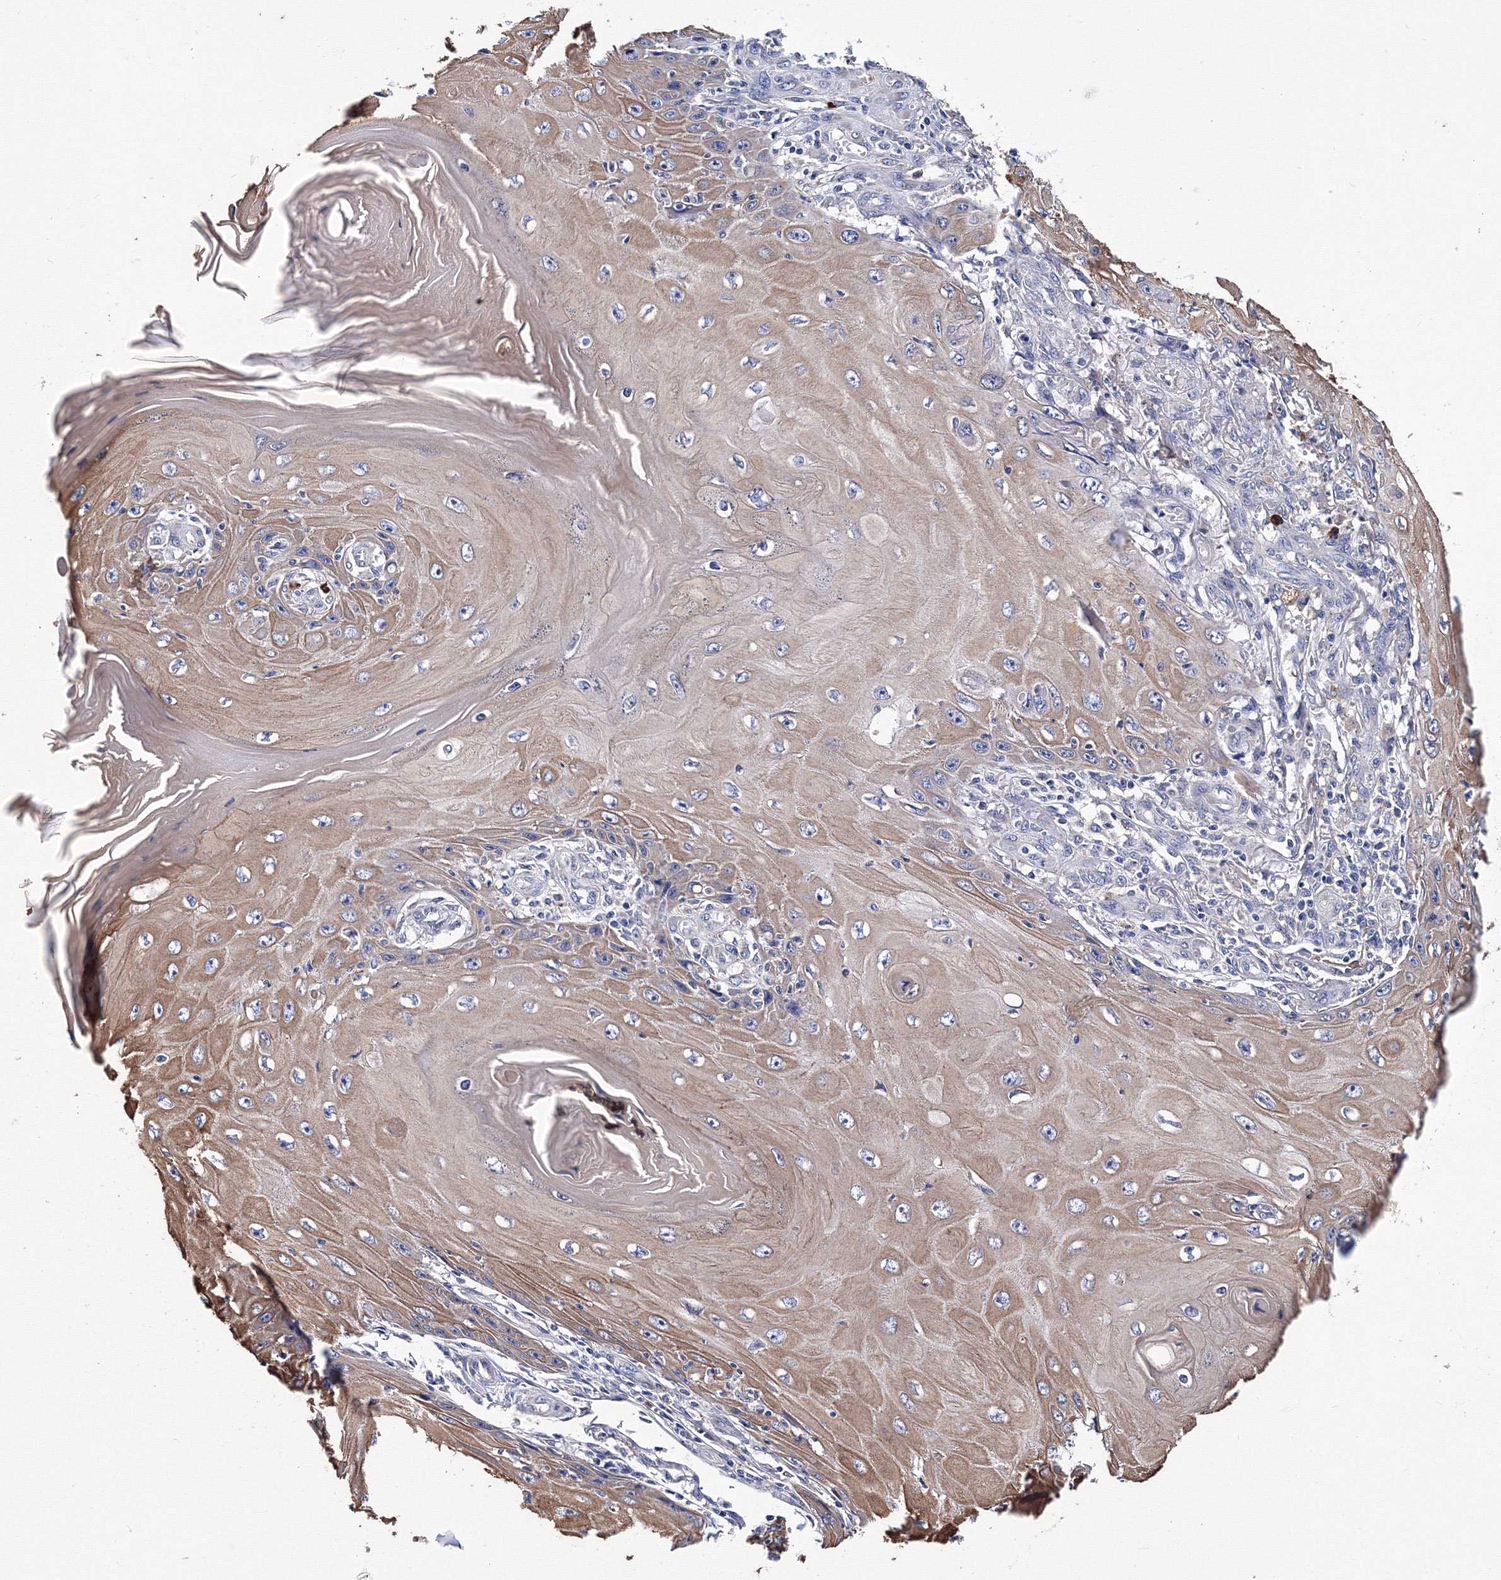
{"staining": {"intensity": "moderate", "quantity": ">75%", "location": "cytoplasmic/membranous"}, "tissue": "skin cancer", "cell_type": "Tumor cells", "image_type": "cancer", "snomed": [{"axis": "morphology", "description": "Squamous cell carcinoma, NOS"}, {"axis": "topography", "description": "Skin"}], "caption": "The micrograph demonstrates immunohistochemical staining of squamous cell carcinoma (skin). There is moderate cytoplasmic/membranous staining is present in approximately >75% of tumor cells.", "gene": "TRPM2", "patient": {"sex": "female", "age": 73}}